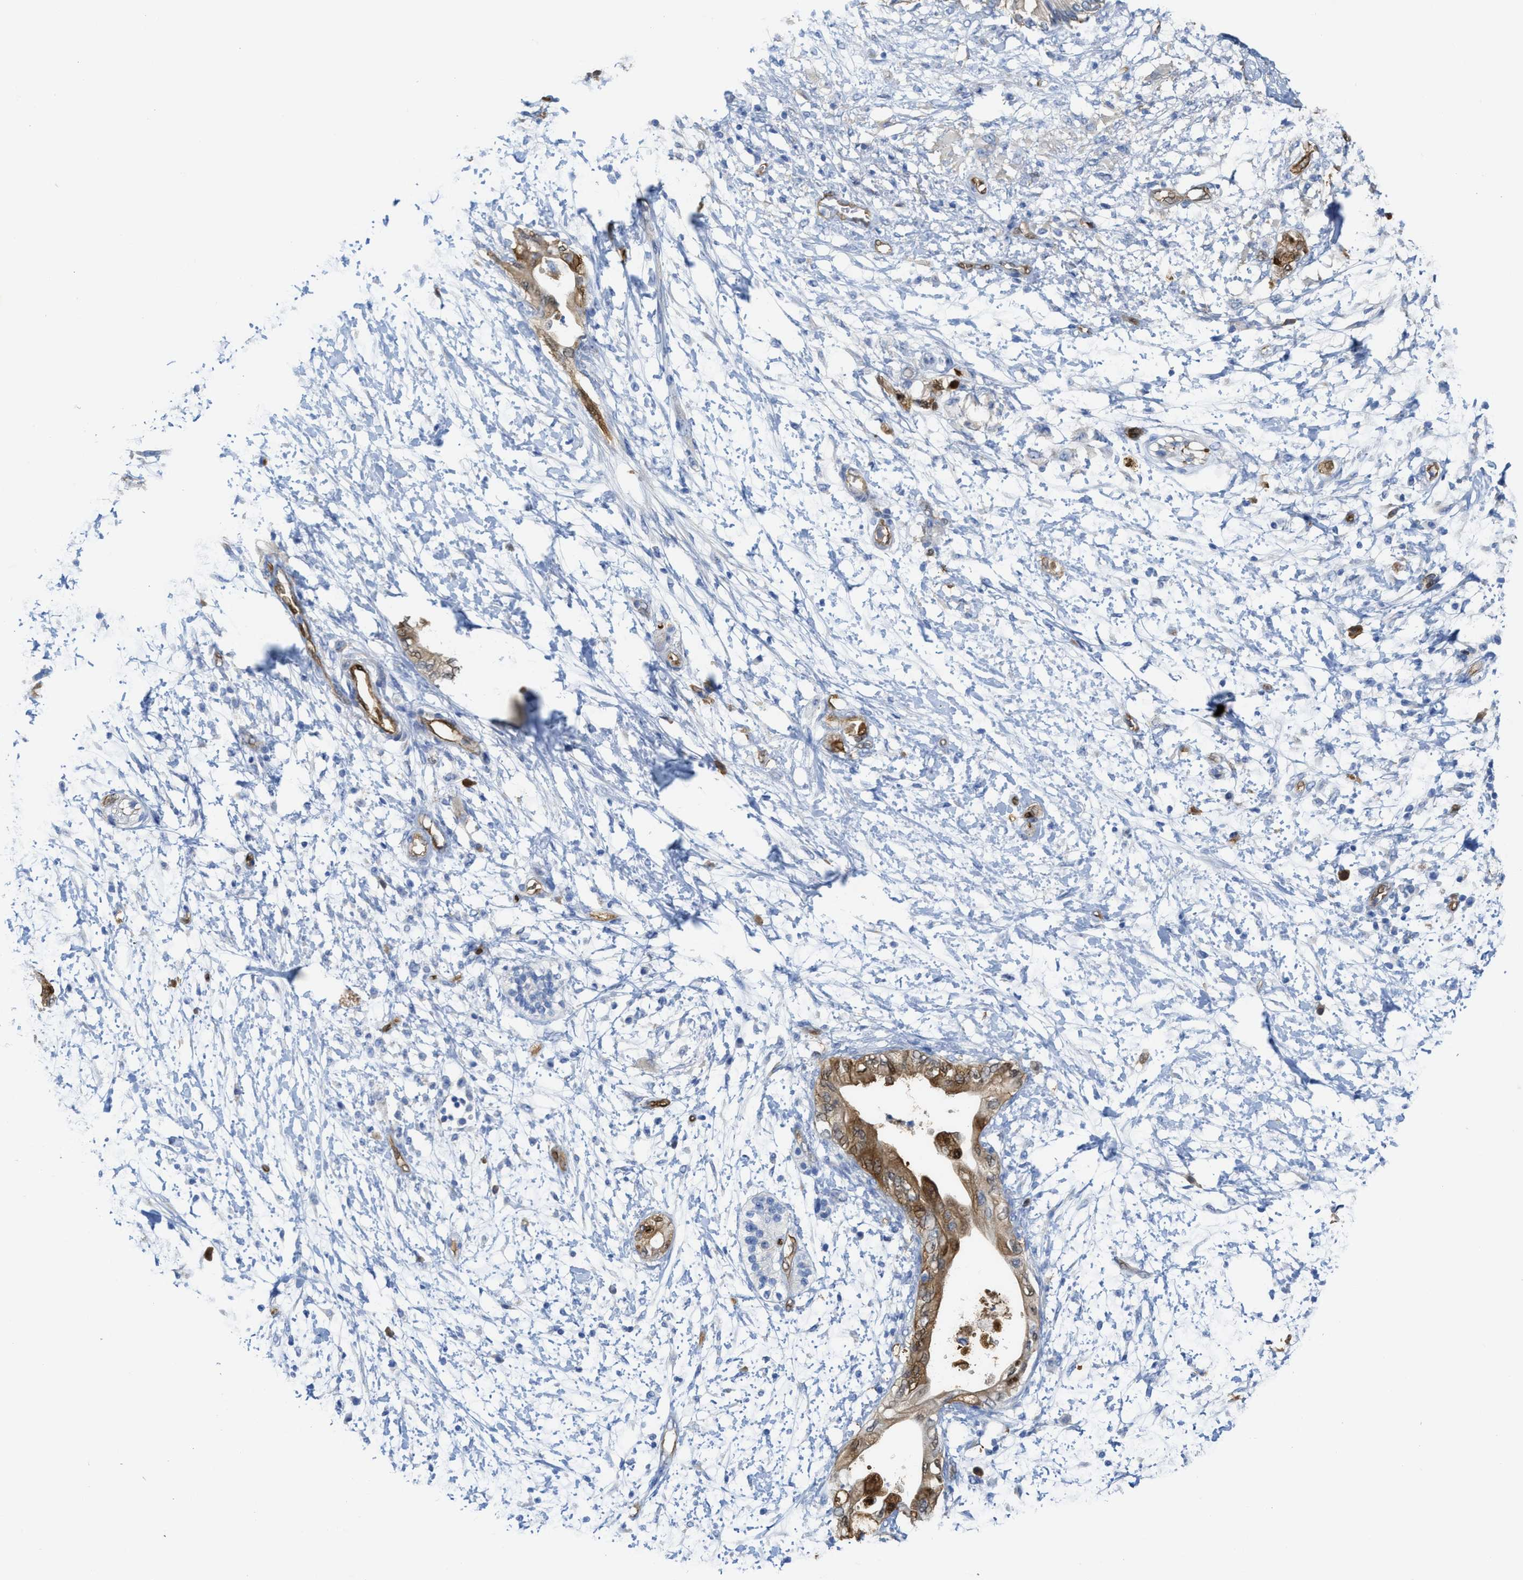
{"staining": {"intensity": "moderate", "quantity": "<25%", "location": "cytoplasmic/membranous"}, "tissue": "adipose tissue", "cell_type": "Adipocytes", "image_type": "normal", "snomed": [{"axis": "morphology", "description": "Normal tissue, NOS"}, {"axis": "morphology", "description": "Adenocarcinoma, NOS"}, {"axis": "topography", "description": "Duodenum"}, {"axis": "topography", "description": "Peripheral nerve tissue"}], "caption": "Immunohistochemical staining of benign human adipose tissue exhibits moderate cytoplasmic/membranous protein staining in about <25% of adipocytes.", "gene": "ASS1", "patient": {"sex": "female", "age": 60}}